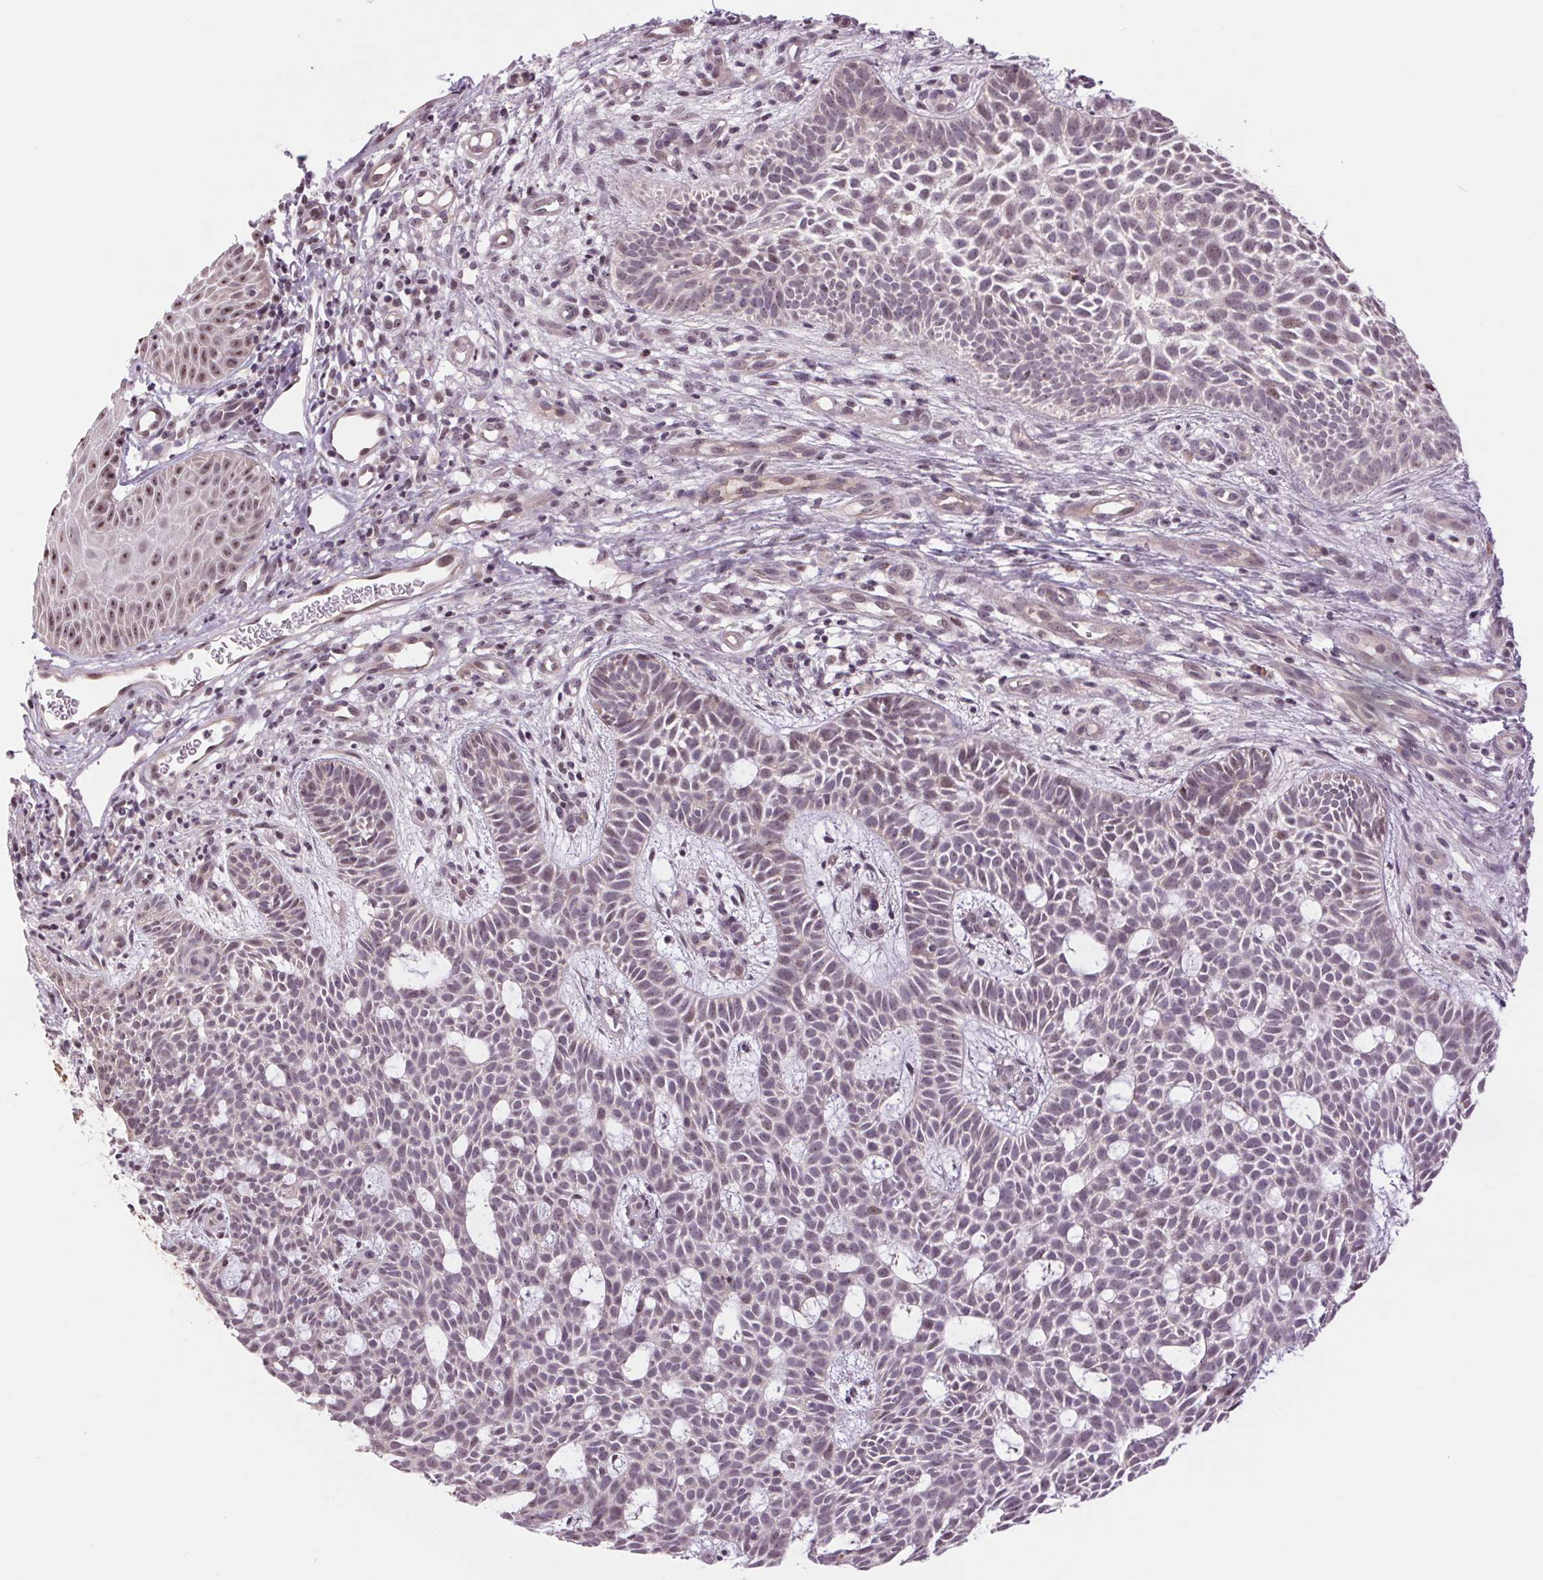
{"staining": {"intensity": "negative", "quantity": "none", "location": "none"}, "tissue": "skin cancer", "cell_type": "Tumor cells", "image_type": "cancer", "snomed": [{"axis": "morphology", "description": "Basal cell carcinoma"}, {"axis": "topography", "description": "Skin"}], "caption": "Immunohistochemical staining of human skin cancer reveals no significant positivity in tumor cells.", "gene": "CHMP4B", "patient": {"sex": "male", "age": 59}}